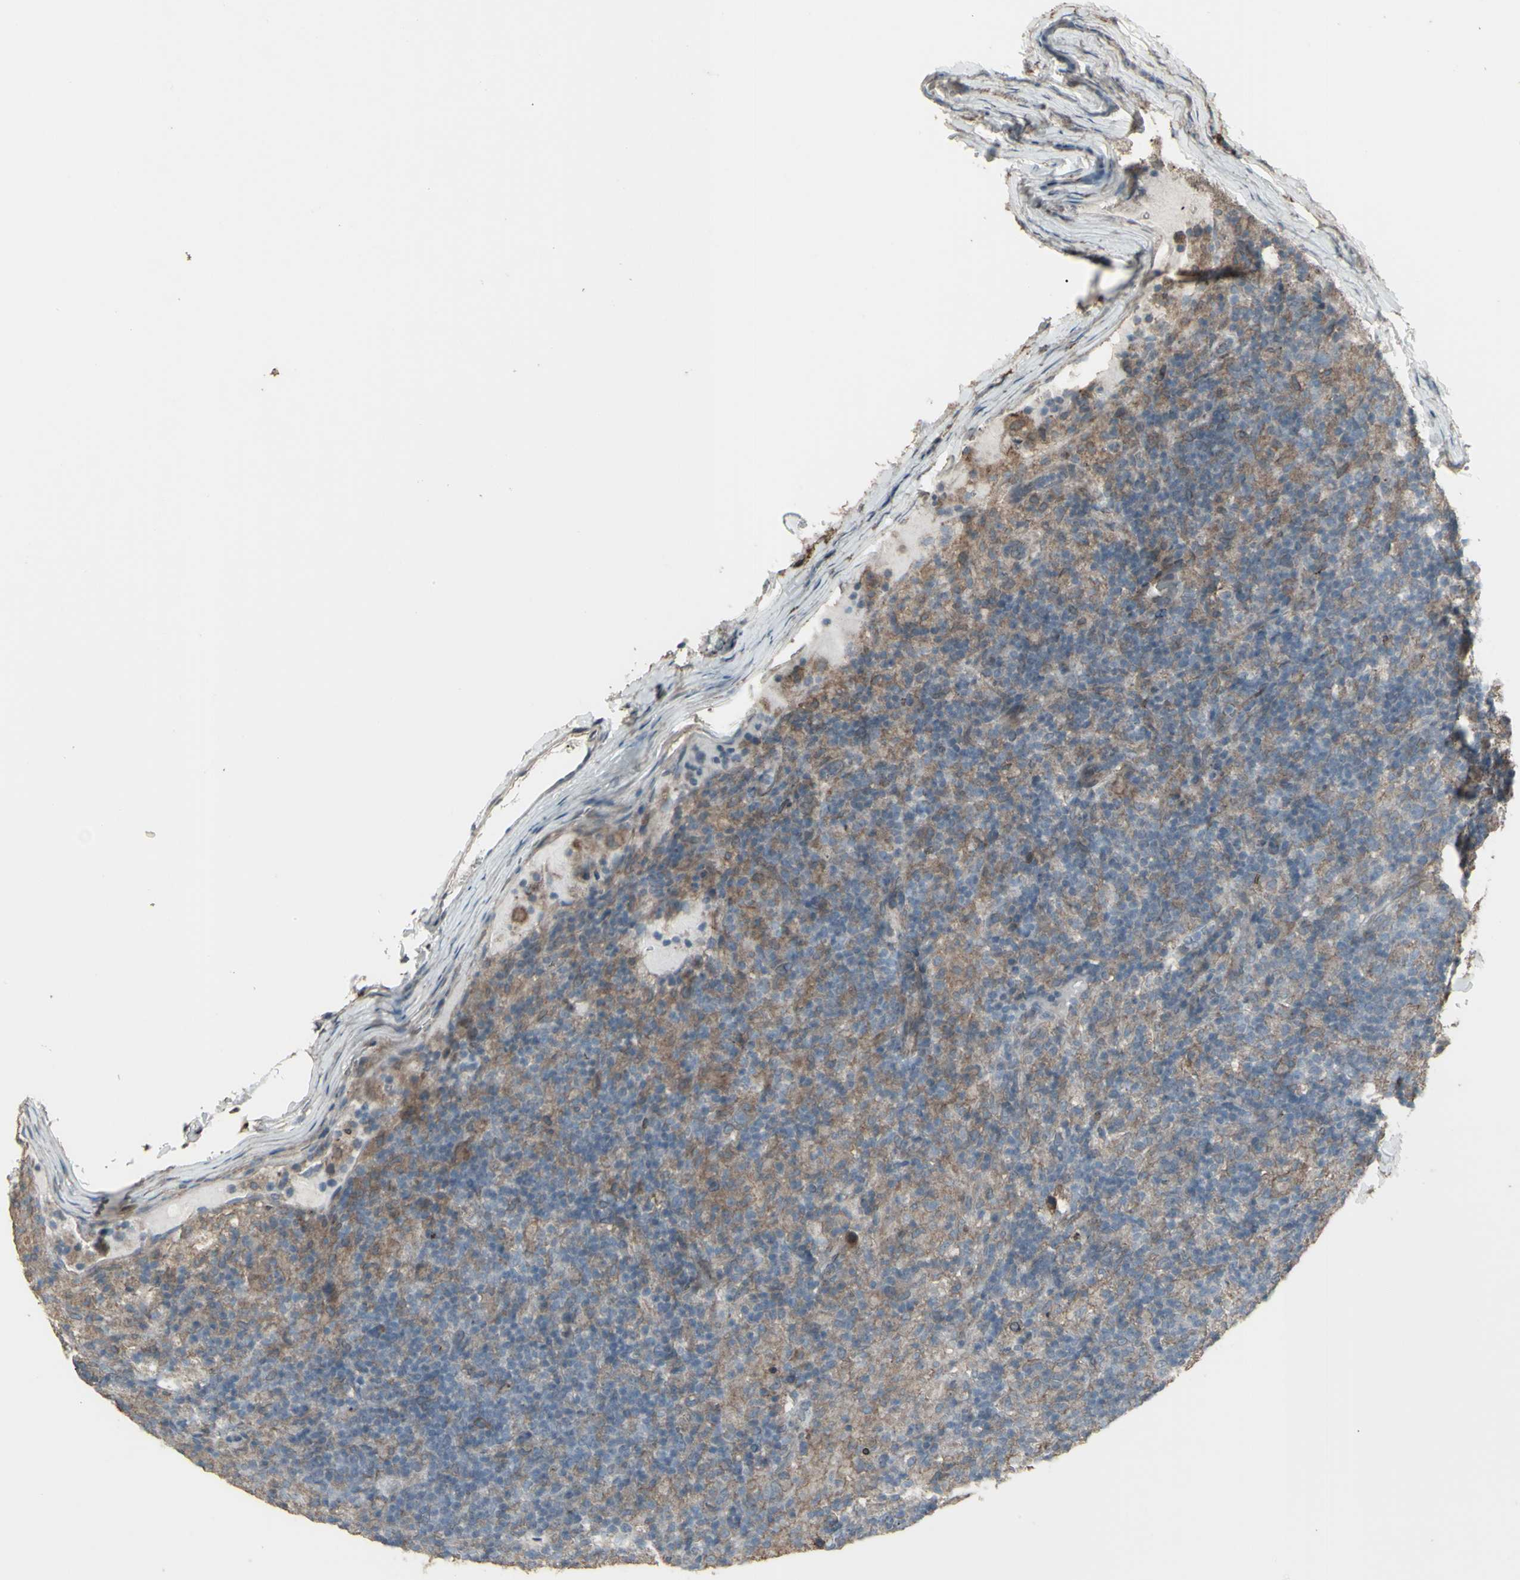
{"staining": {"intensity": "weak", "quantity": "<25%", "location": "cytoplasmic/membranous"}, "tissue": "lymphoma", "cell_type": "Tumor cells", "image_type": "cancer", "snomed": [{"axis": "morphology", "description": "Hodgkin's disease, NOS"}, {"axis": "topography", "description": "Lymph node"}], "caption": "This is an IHC histopathology image of human lymphoma. There is no positivity in tumor cells.", "gene": "SMO", "patient": {"sex": "male", "age": 70}}